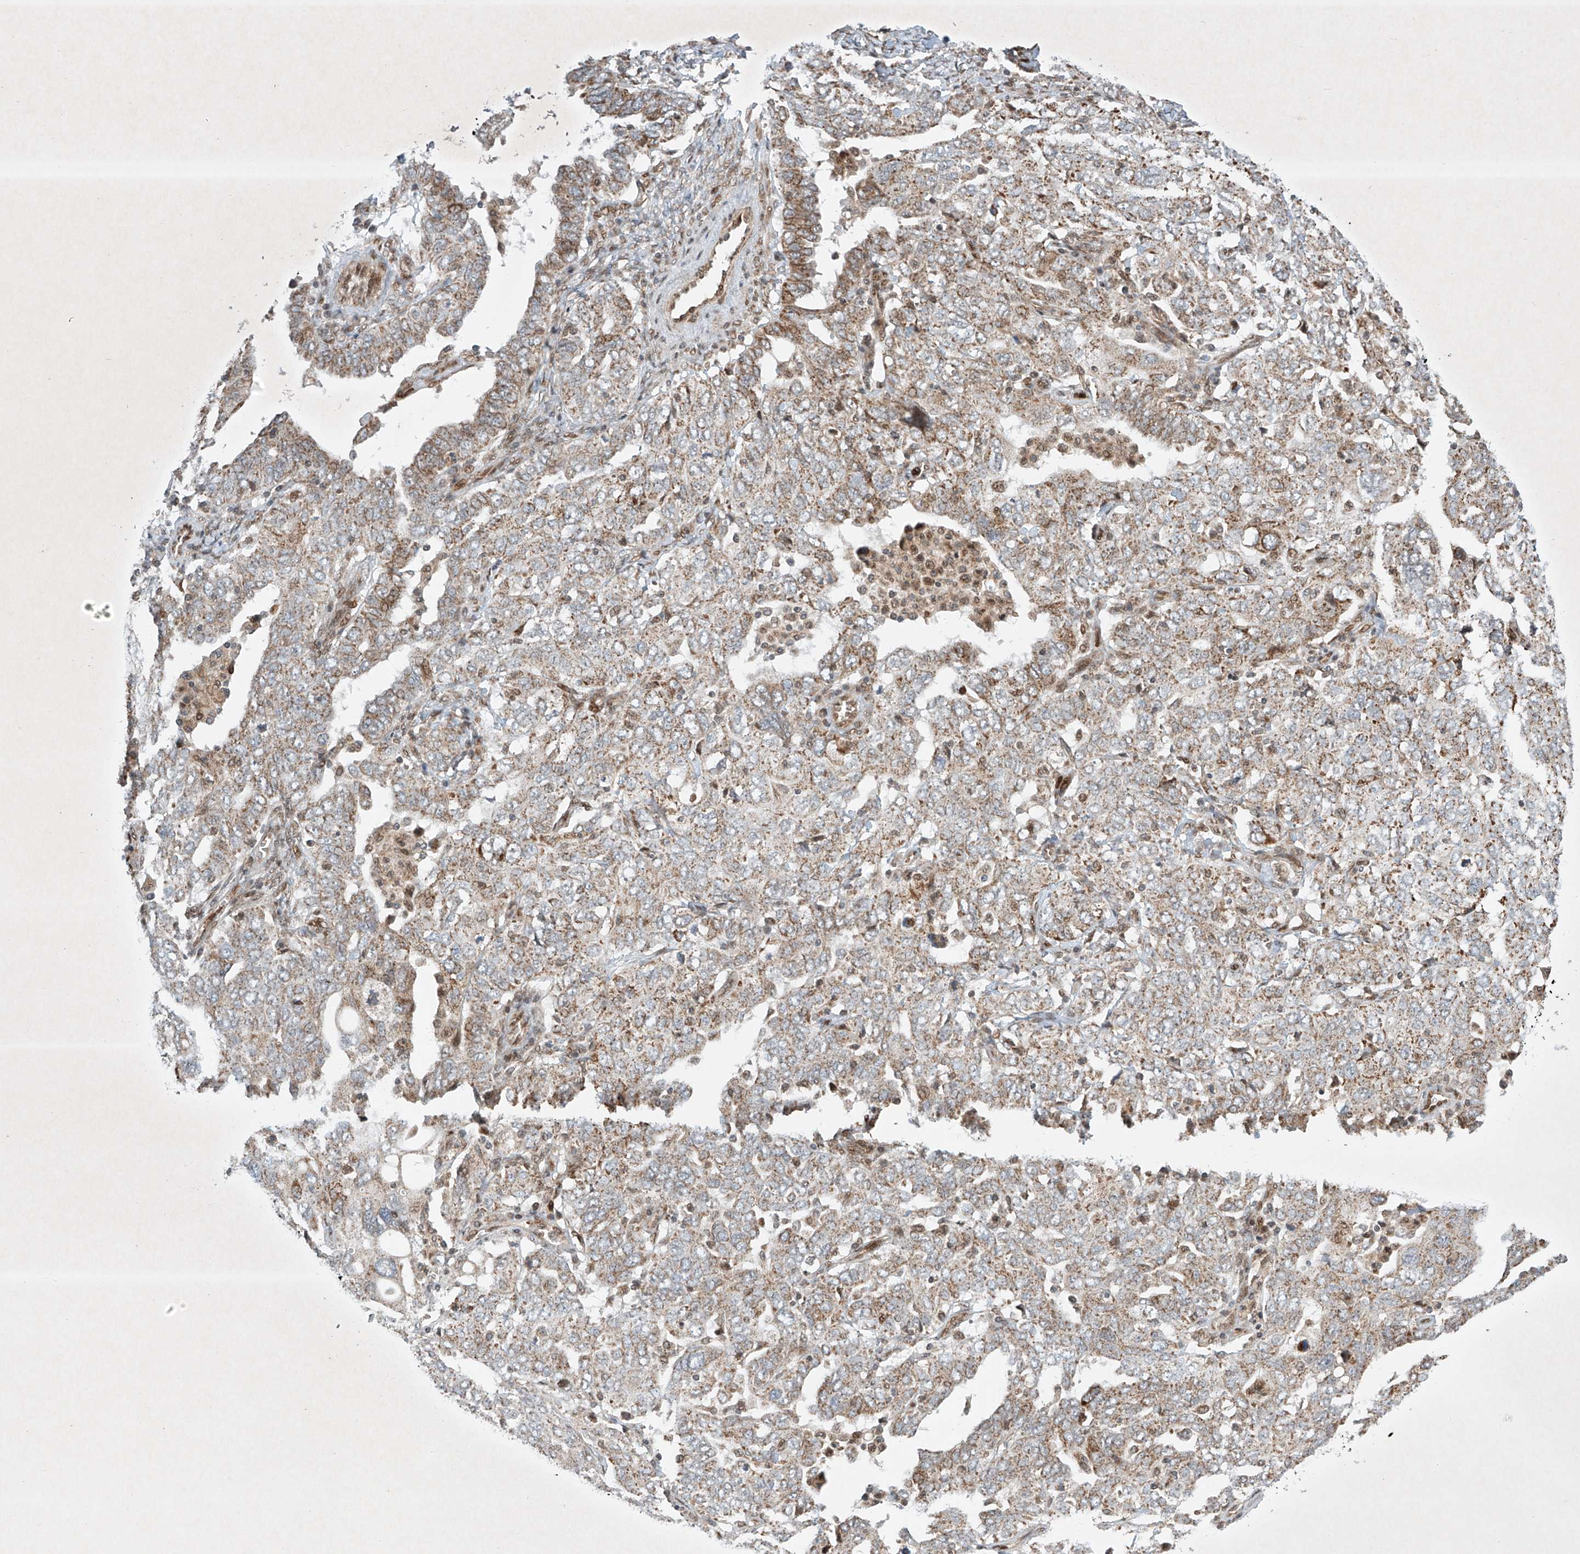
{"staining": {"intensity": "weak", "quantity": ">75%", "location": "cytoplasmic/membranous"}, "tissue": "ovarian cancer", "cell_type": "Tumor cells", "image_type": "cancer", "snomed": [{"axis": "morphology", "description": "Carcinoma, endometroid"}, {"axis": "topography", "description": "Ovary"}], "caption": "This is an image of immunohistochemistry staining of ovarian endometroid carcinoma, which shows weak positivity in the cytoplasmic/membranous of tumor cells.", "gene": "EPG5", "patient": {"sex": "female", "age": 62}}